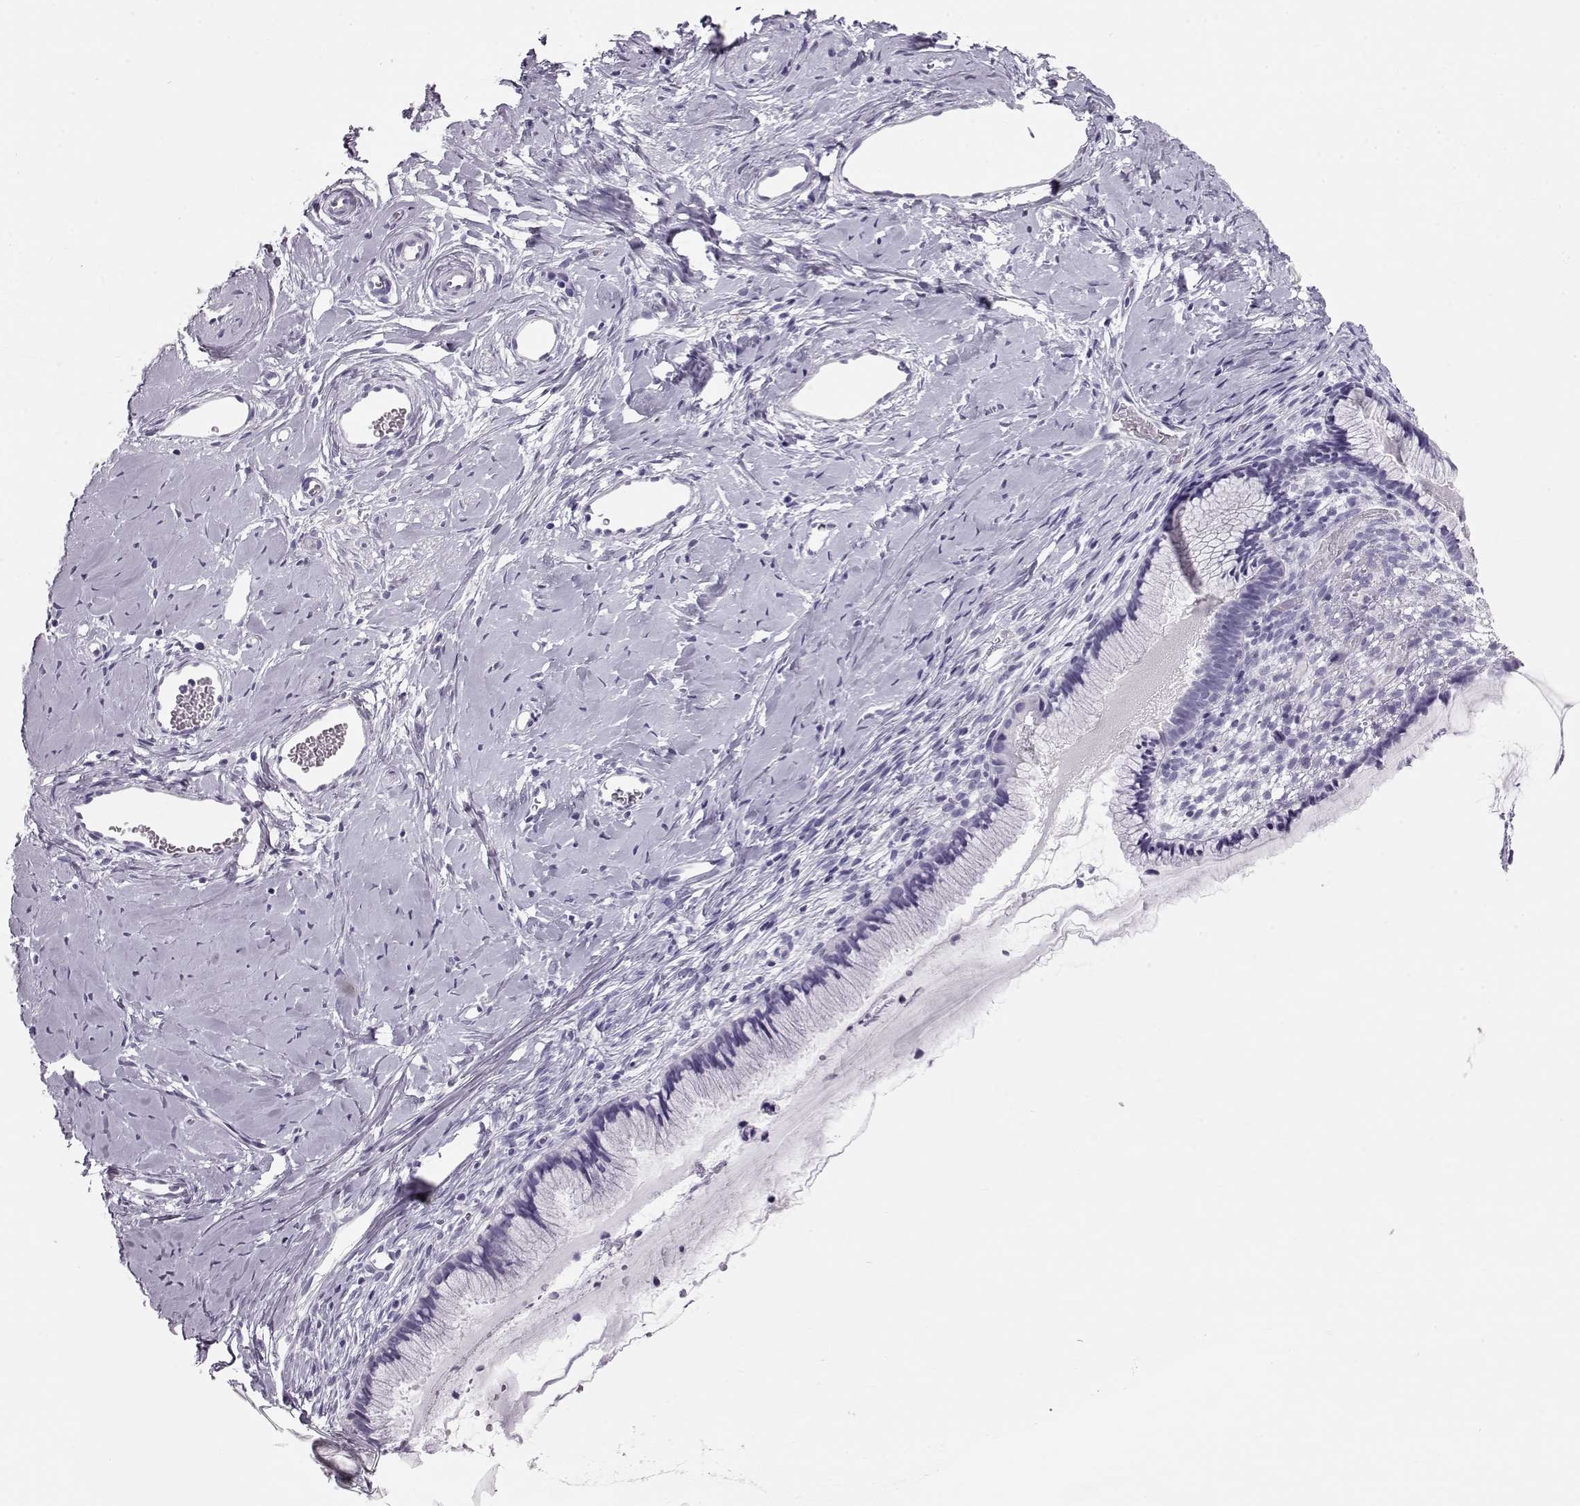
{"staining": {"intensity": "negative", "quantity": "none", "location": "none"}, "tissue": "cervix", "cell_type": "Glandular cells", "image_type": "normal", "snomed": [{"axis": "morphology", "description": "Normal tissue, NOS"}, {"axis": "topography", "description": "Cervix"}], "caption": "Immunohistochemistry of normal cervix demonstrates no staining in glandular cells.", "gene": "RD3", "patient": {"sex": "female", "age": 40}}